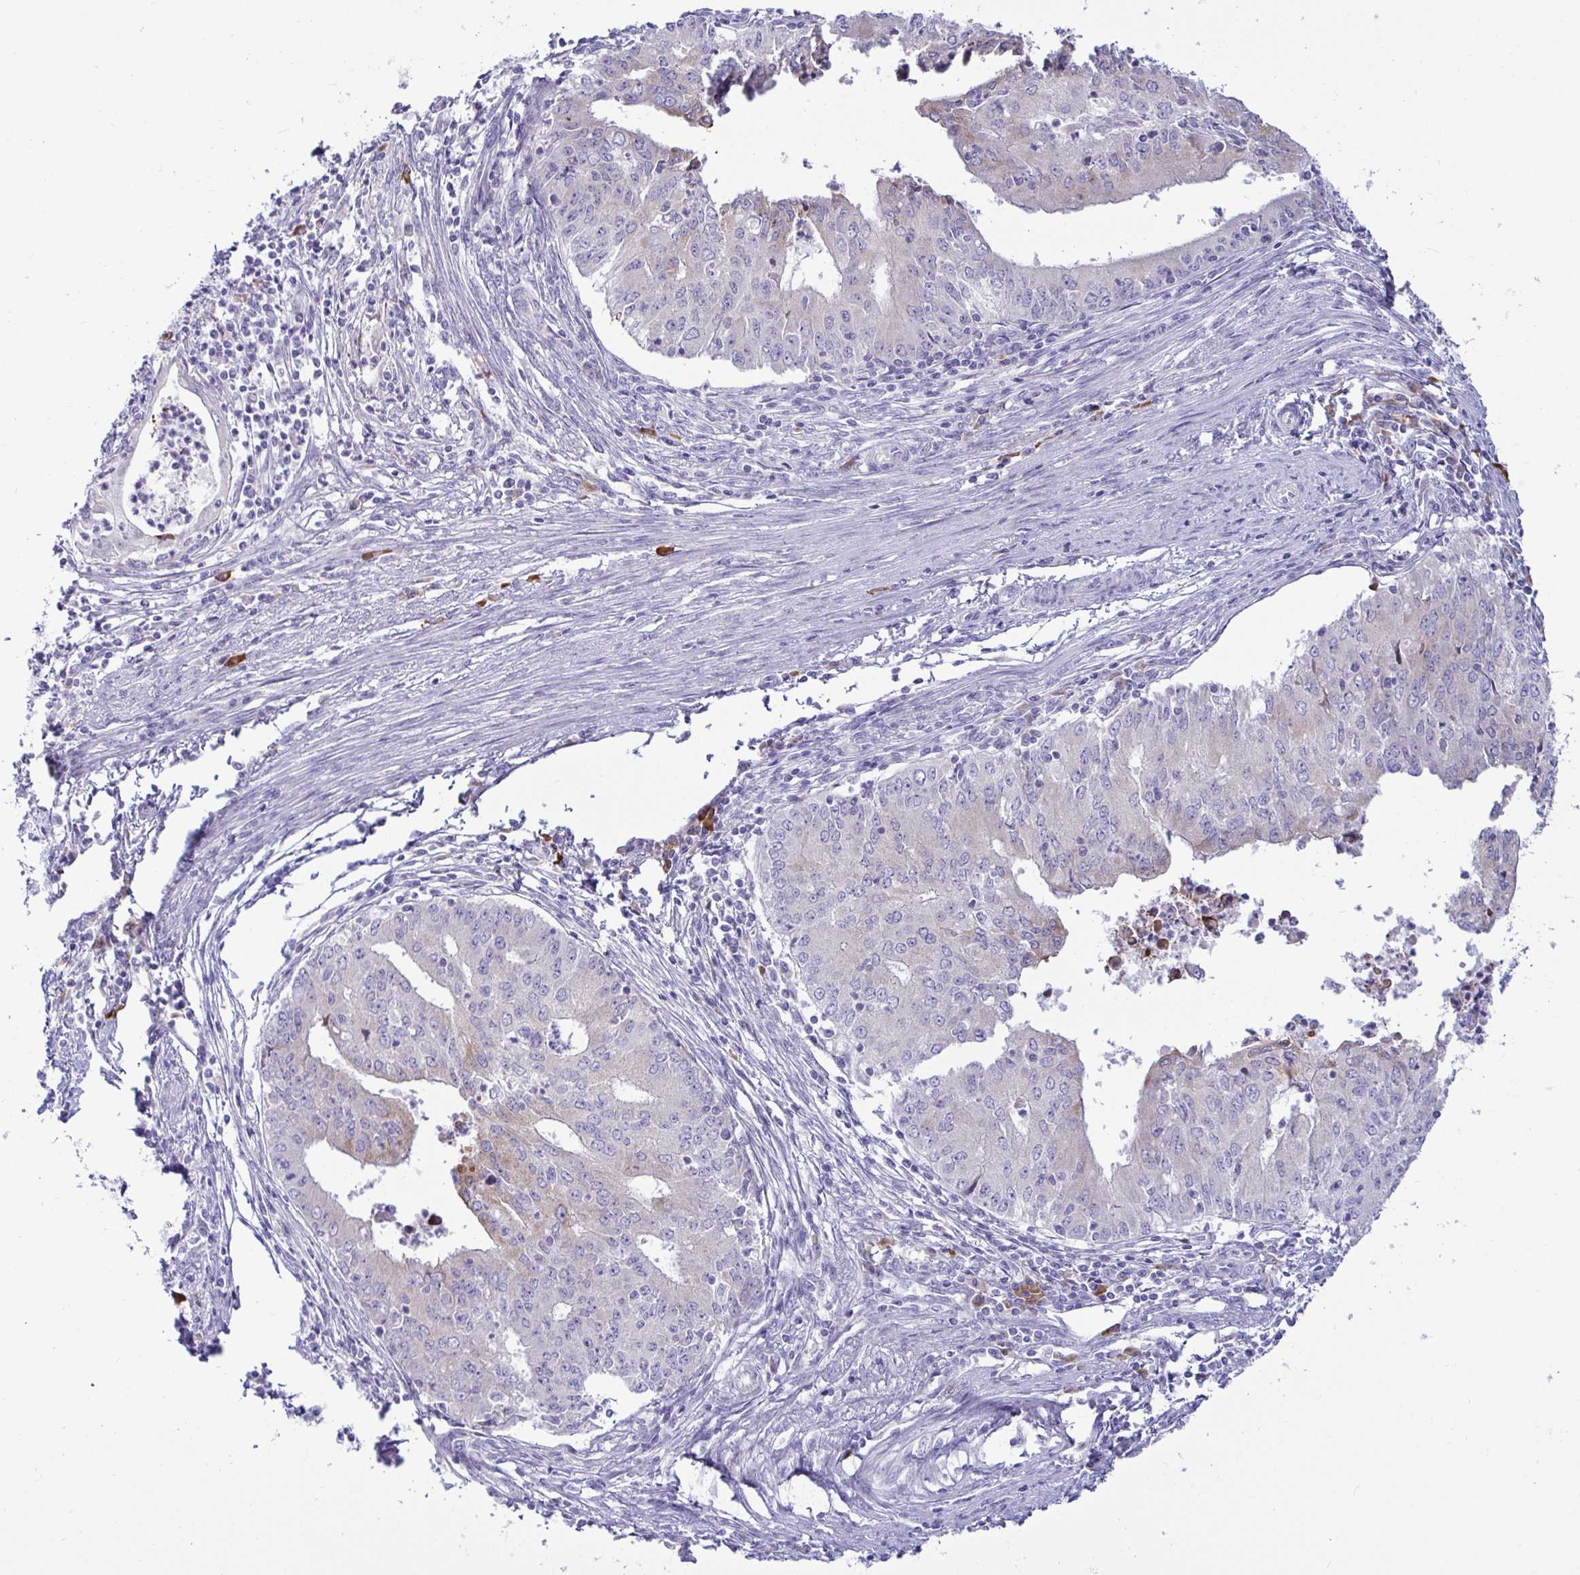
{"staining": {"intensity": "negative", "quantity": "none", "location": "none"}, "tissue": "endometrial cancer", "cell_type": "Tumor cells", "image_type": "cancer", "snomed": [{"axis": "morphology", "description": "Adenocarcinoma, NOS"}, {"axis": "topography", "description": "Endometrium"}], "caption": "Endometrial cancer (adenocarcinoma) was stained to show a protein in brown. There is no significant positivity in tumor cells.", "gene": "TFPI2", "patient": {"sex": "female", "age": 50}}